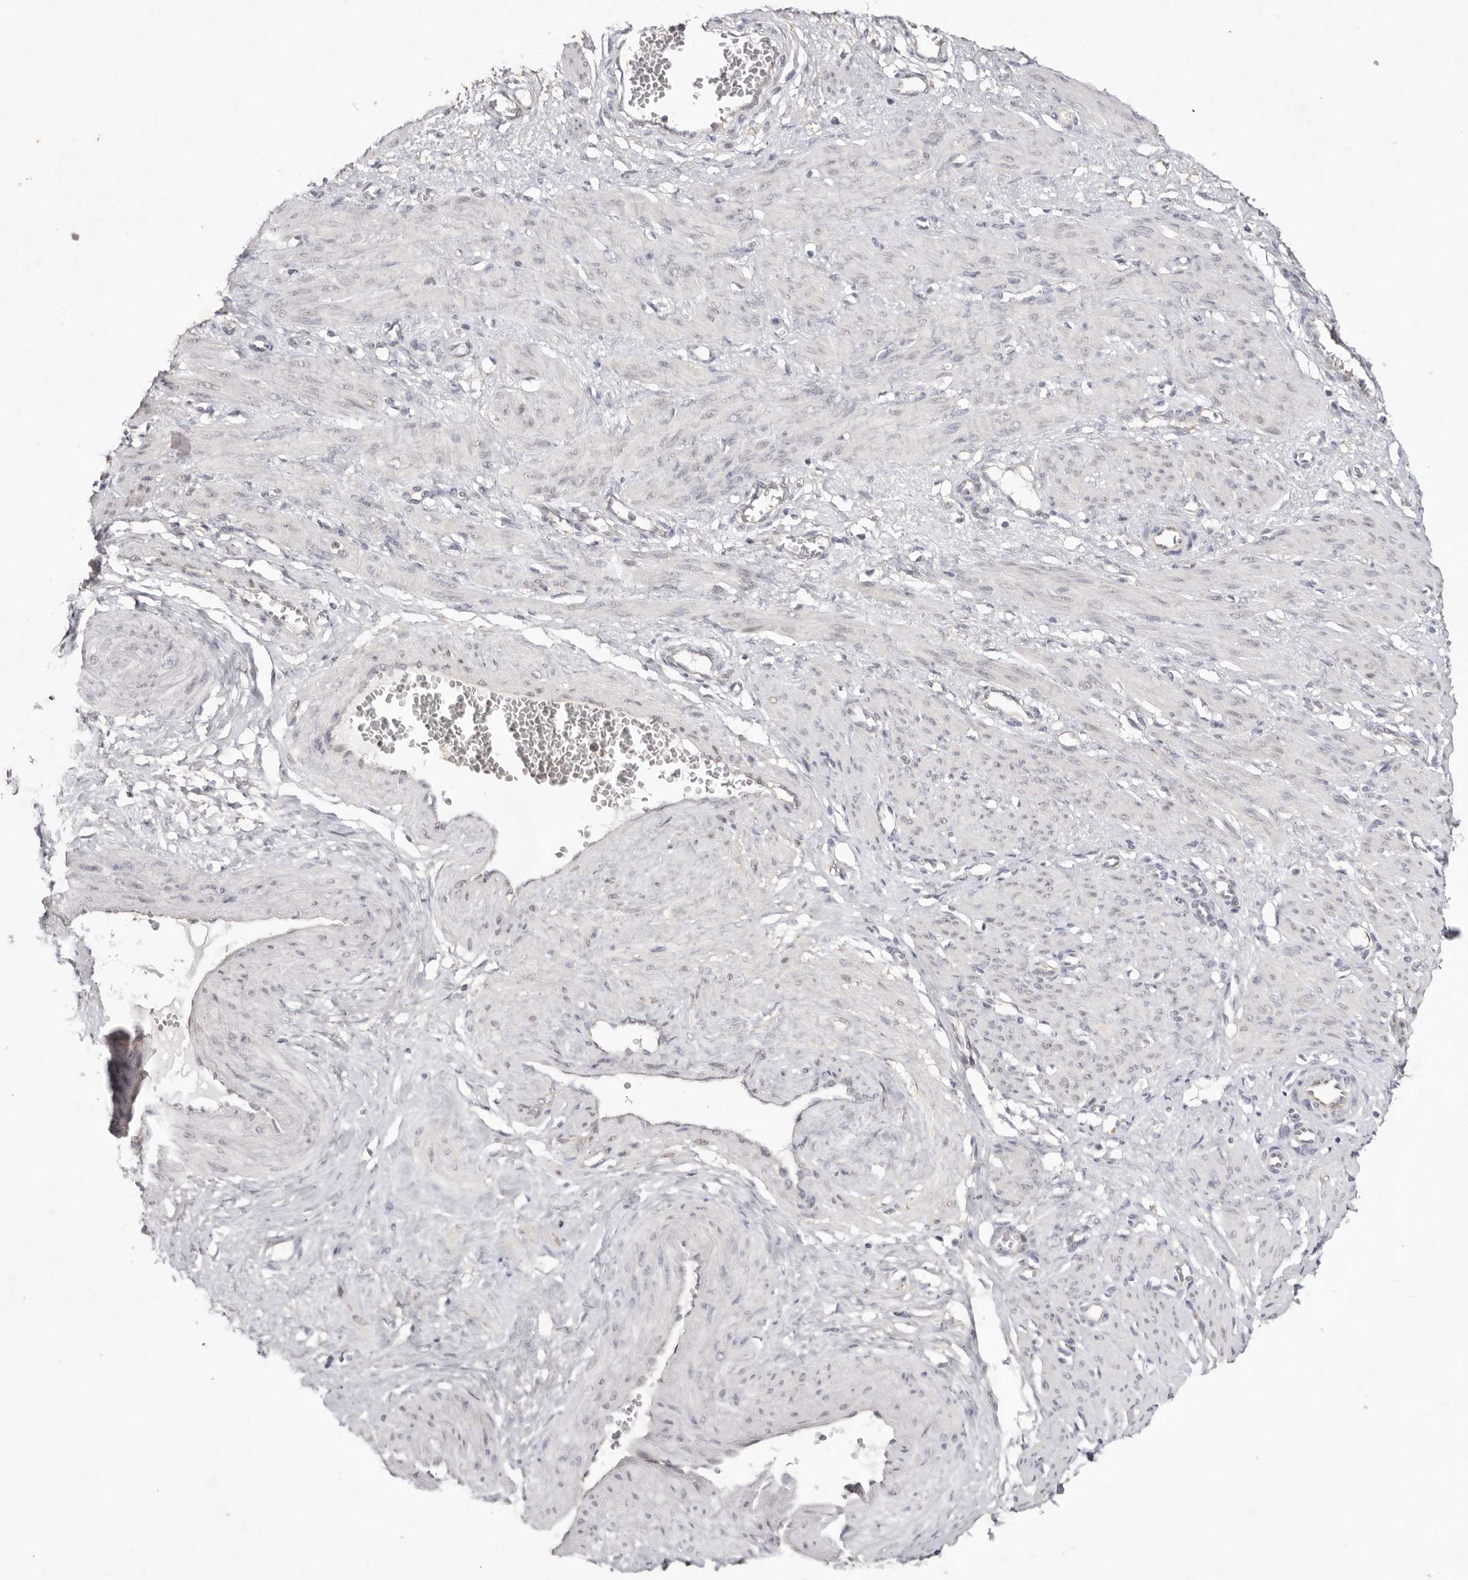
{"staining": {"intensity": "negative", "quantity": "none", "location": "none"}, "tissue": "smooth muscle", "cell_type": "Smooth muscle cells", "image_type": "normal", "snomed": [{"axis": "morphology", "description": "Normal tissue, NOS"}, {"axis": "topography", "description": "Endometrium"}], "caption": "Immunohistochemistry of benign human smooth muscle shows no expression in smooth muscle cells.", "gene": "TADA1", "patient": {"sex": "female", "age": 33}}